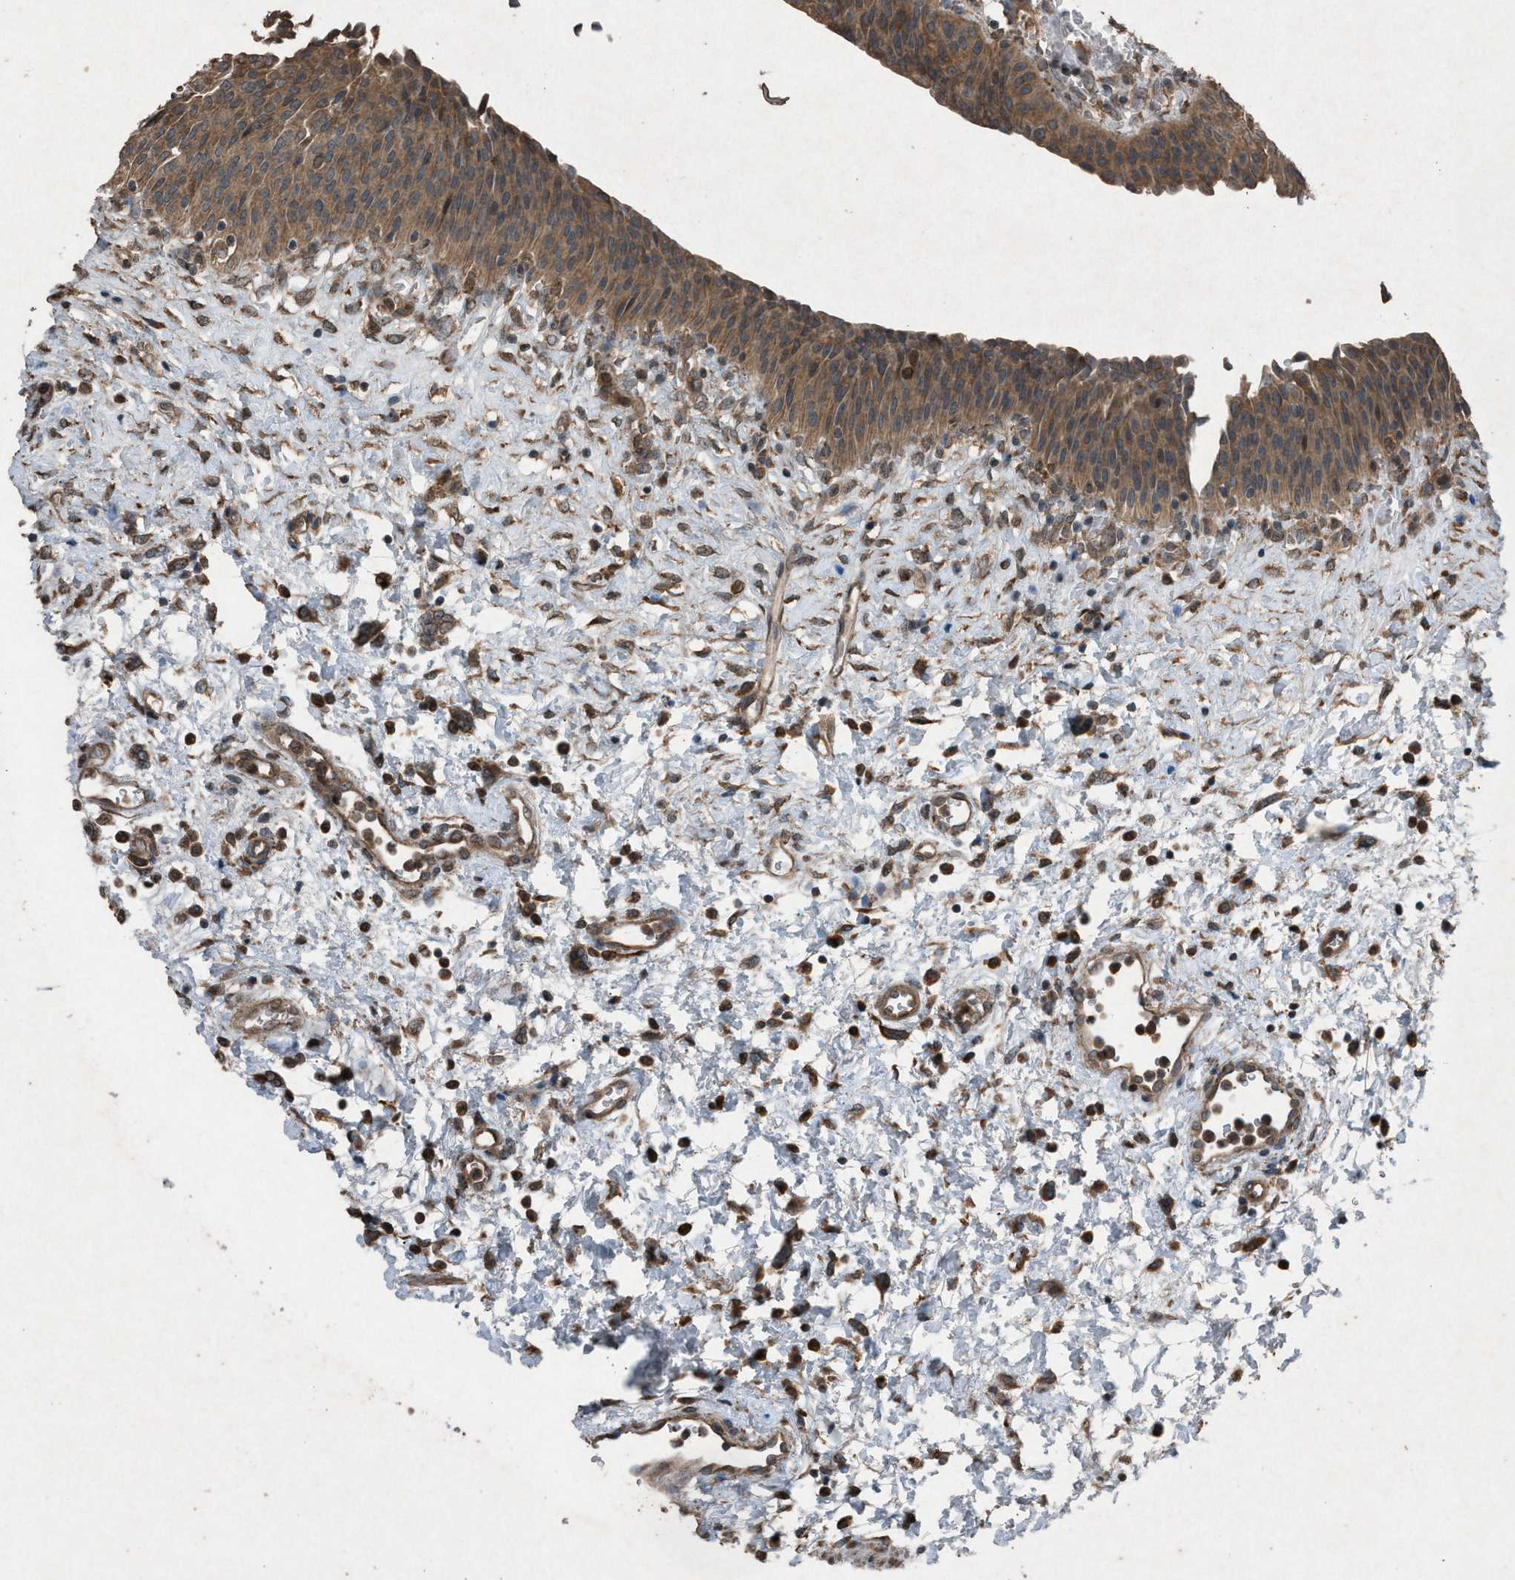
{"staining": {"intensity": "moderate", "quantity": ">75%", "location": "cytoplasmic/membranous"}, "tissue": "urinary bladder", "cell_type": "Urothelial cells", "image_type": "normal", "snomed": [{"axis": "morphology", "description": "Normal tissue, NOS"}, {"axis": "morphology", "description": "Dysplasia, NOS"}, {"axis": "topography", "description": "Urinary bladder"}], "caption": "IHC of unremarkable urinary bladder reveals medium levels of moderate cytoplasmic/membranous expression in about >75% of urothelial cells. (Stains: DAB in brown, nuclei in blue, Microscopy: brightfield microscopy at high magnification).", "gene": "CALR", "patient": {"sex": "male", "age": 35}}